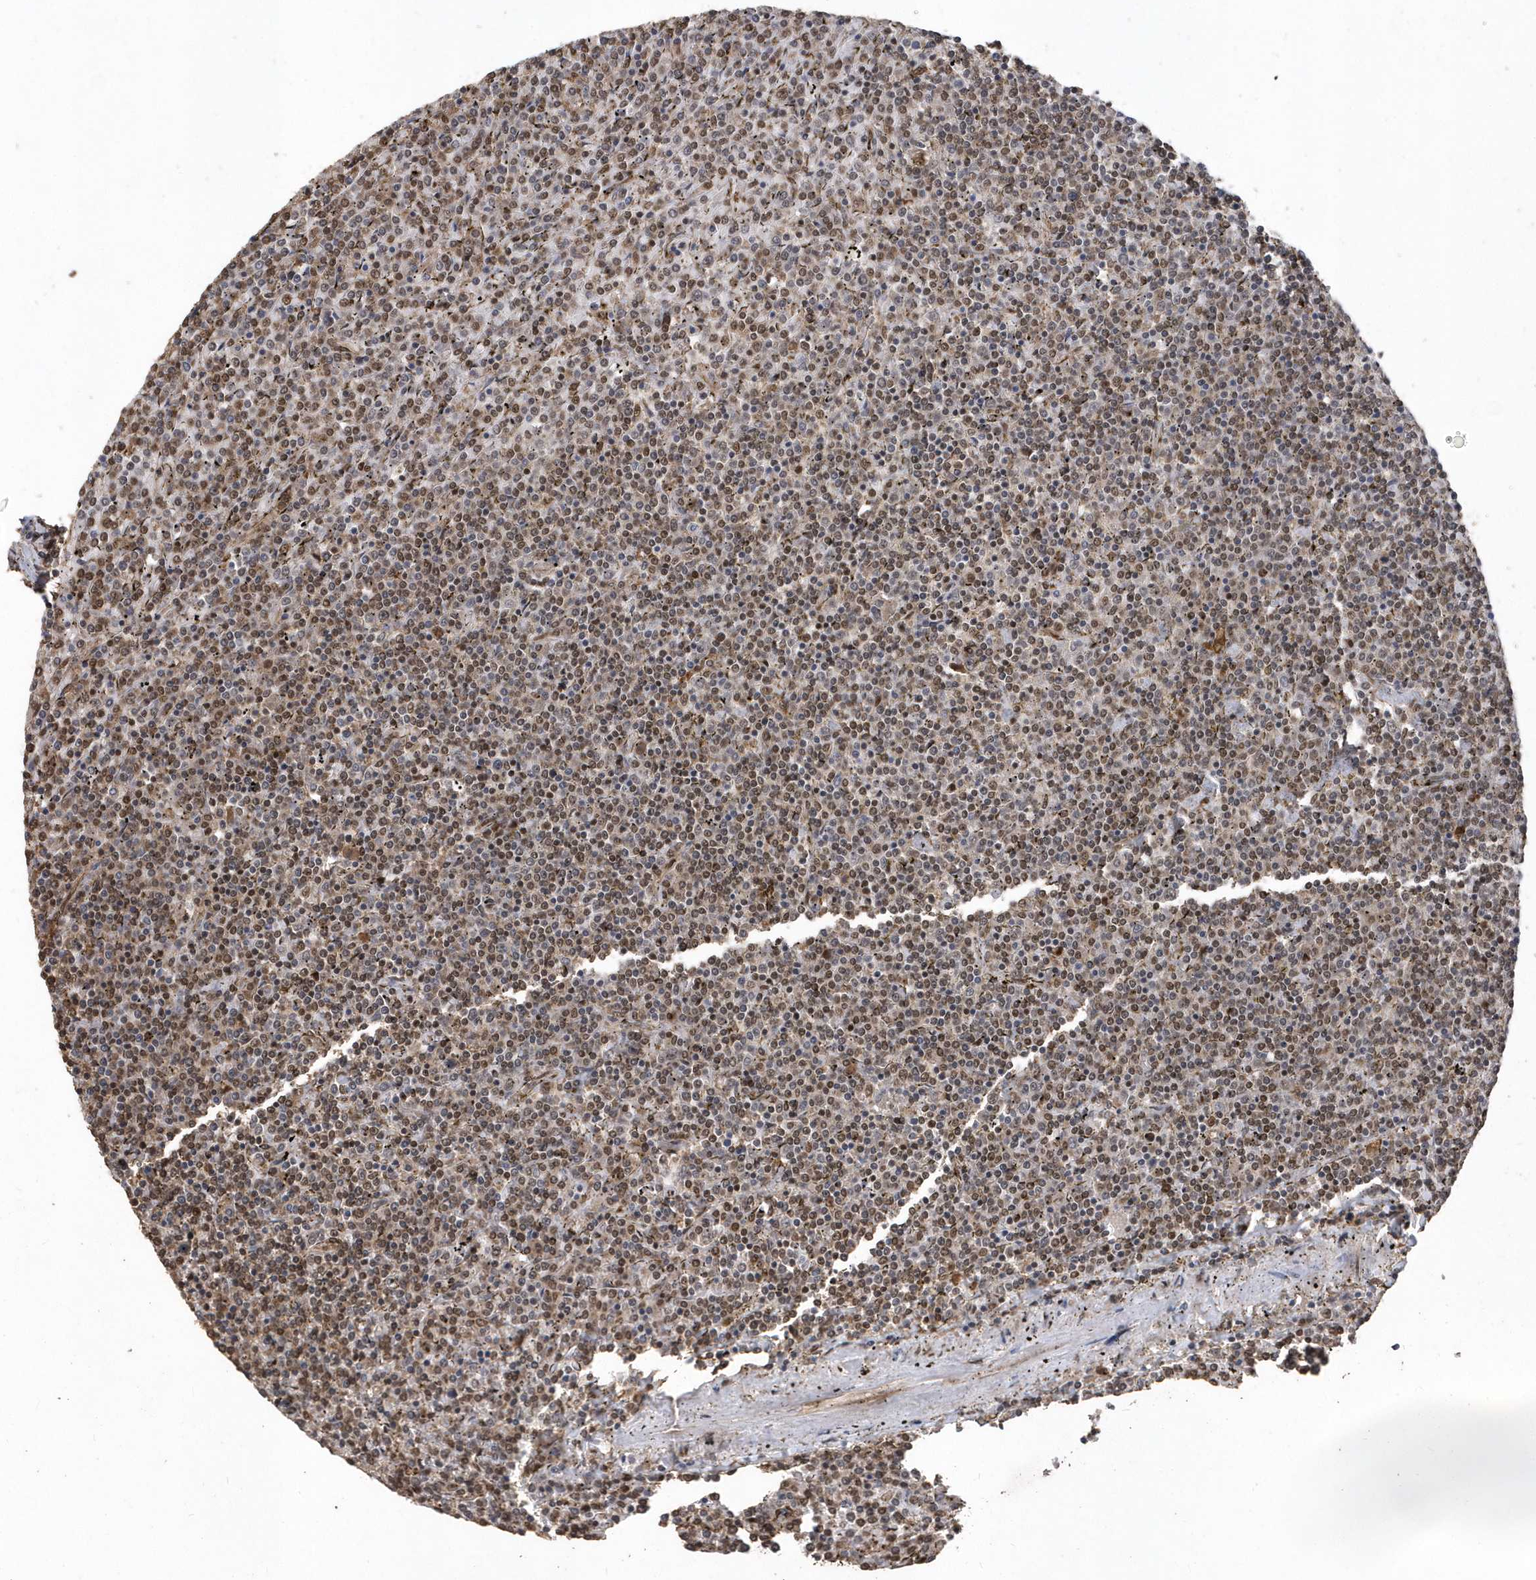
{"staining": {"intensity": "moderate", "quantity": ">75%", "location": "nuclear"}, "tissue": "lymphoma", "cell_type": "Tumor cells", "image_type": "cancer", "snomed": [{"axis": "morphology", "description": "Malignant lymphoma, non-Hodgkin's type, Low grade"}, {"axis": "topography", "description": "Spleen"}], "caption": "Lymphoma was stained to show a protein in brown. There is medium levels of moderate nuclear staining in approximately >75% of tumor cells. Using DAB (brown) and hematoxylin (blue) stains, captured at high magnification using brightfield microscopy.", "gene": "INTS12", "patient": {"sex": "female", "age": 19}}